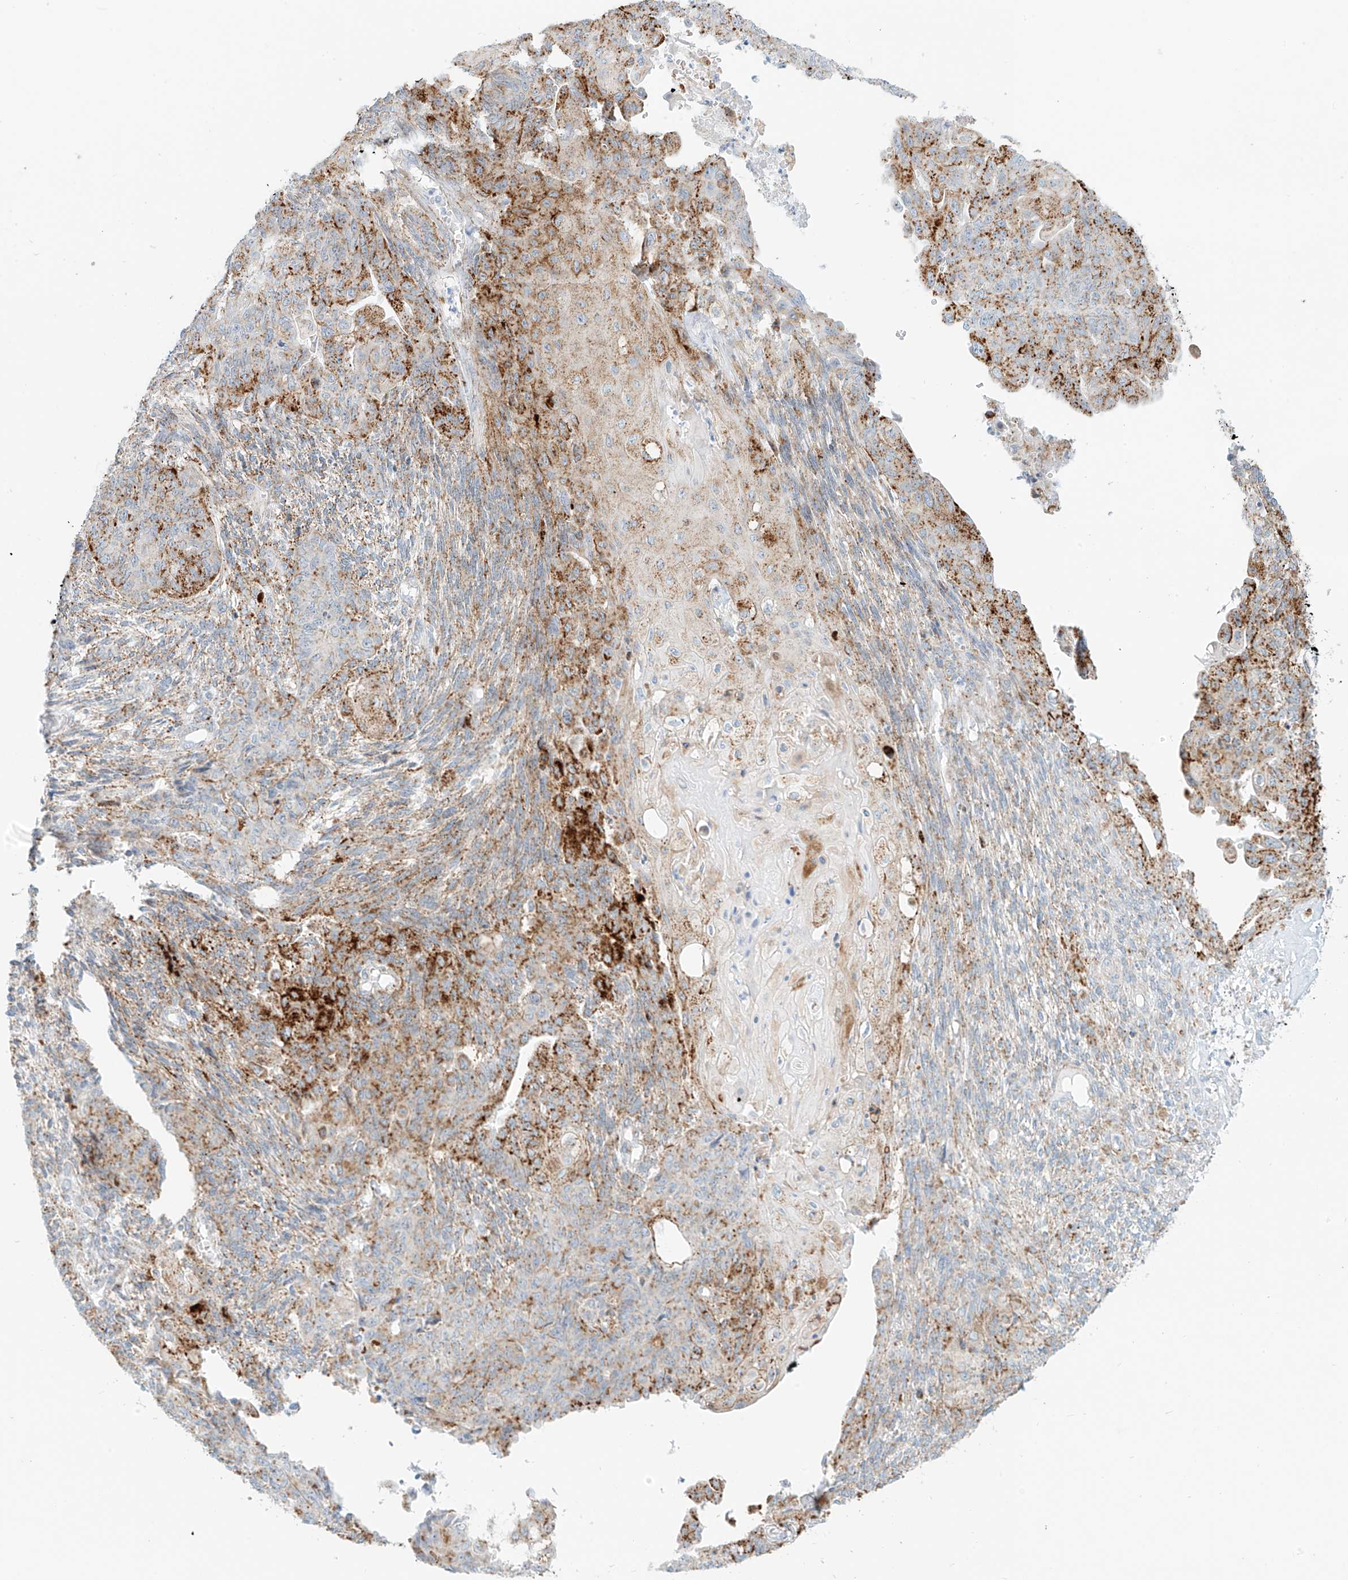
{"staining": {"intensity": "moderate", "quantity": "<25%", "location": "cytoplasmic/membranous"}, "tissue": "endometrial cancer", "cell_type": "Tumor cells", "image_type": "cancer", "snomed": [{"axis": "morphology", "description": "Adenocarcinoma, NOS"}, {"axis": "topography", "description": "Endometrium"}], "caption": "IHC photomicrograph of endometrial cancer (adenocarcinoma) stained for a protein (brown), which demonstrates low levels of moderate cytoplasmic/membranous expression in approximately <25% of tumor cells.", "gene": "SLC35F6", "patient": {"sex": "female", "age": 32}}